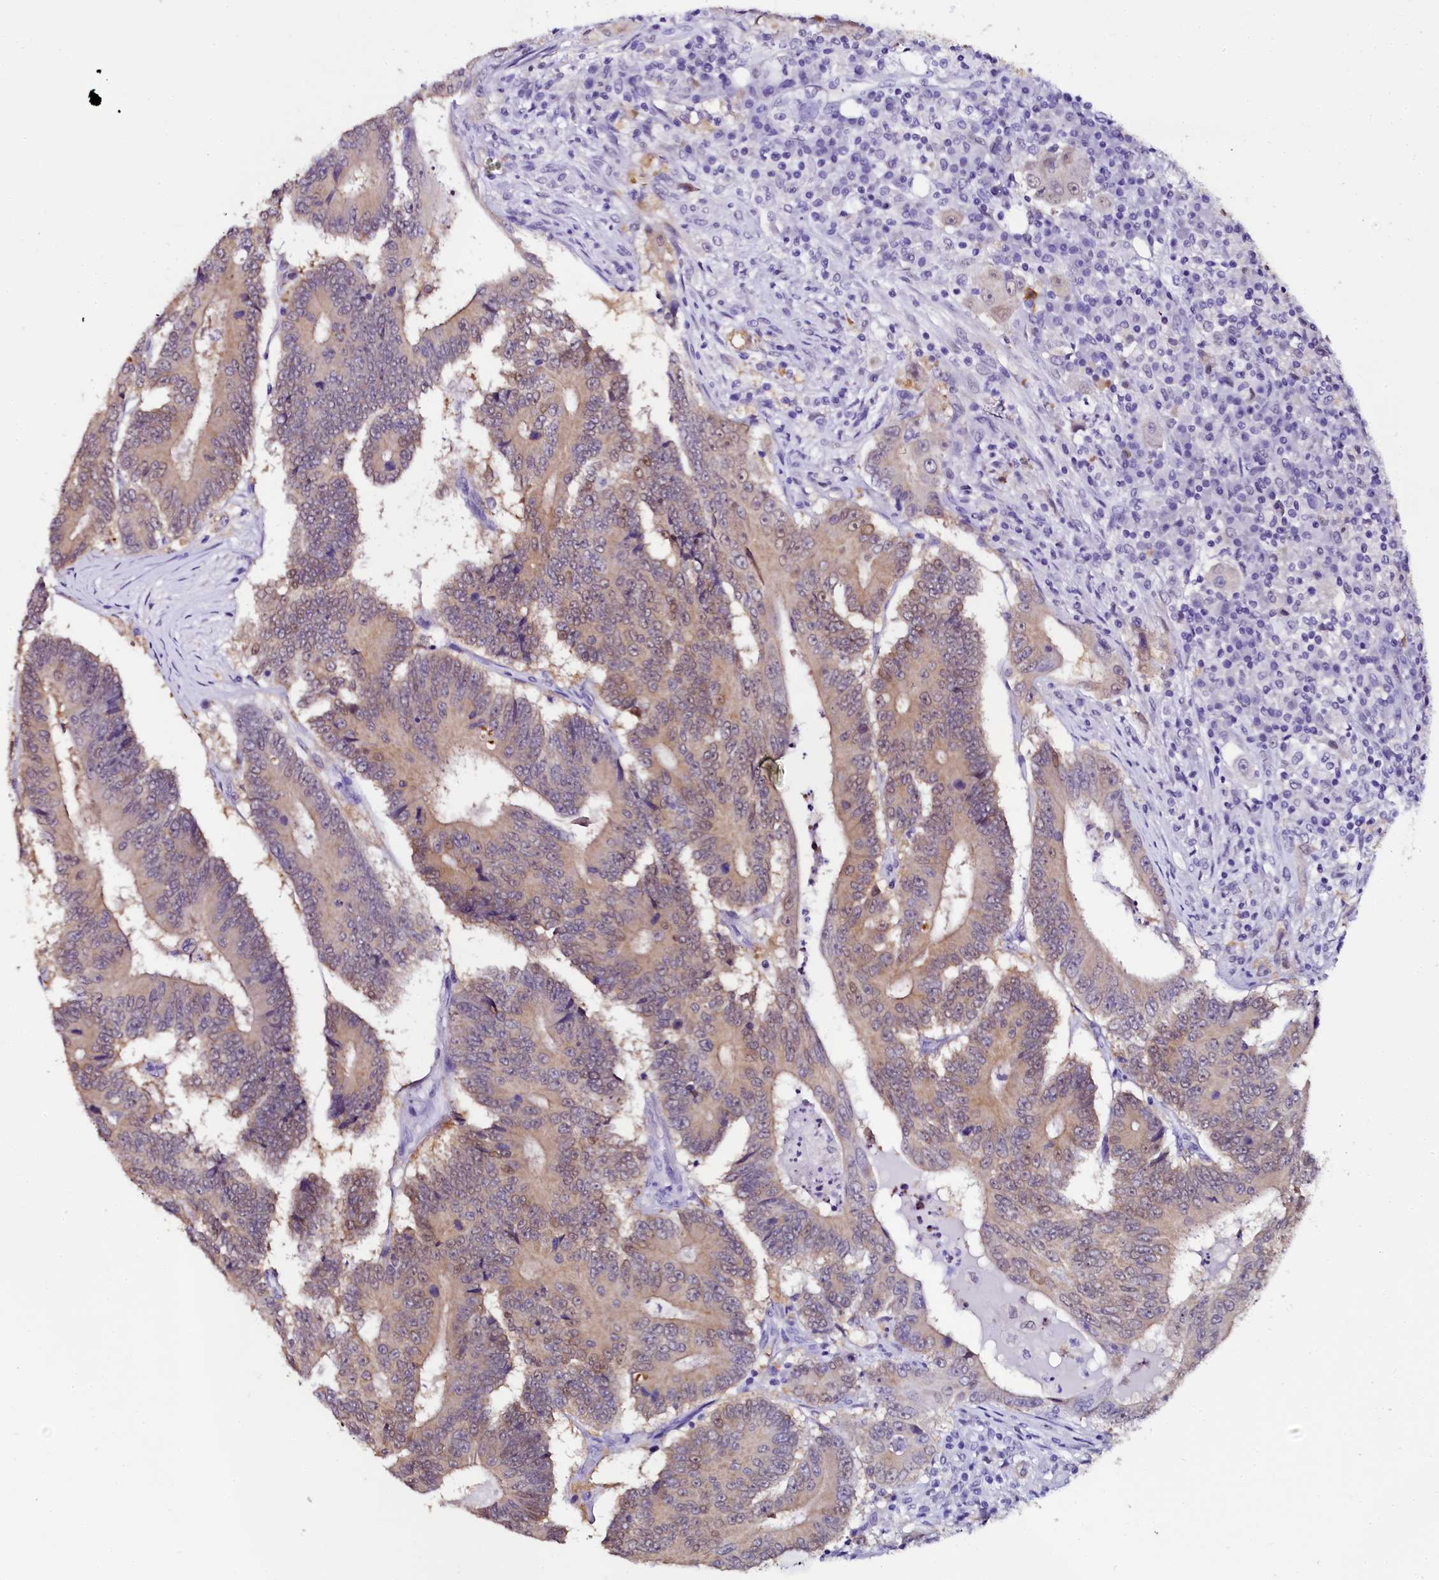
{"staining": {"intensity": "weak", "quantity": ">75%", "location": "cytoplasmic/membranous,nuclear"}, "tissue": "colorectal cancer", "cell_type": "Tumor cells", "image_type": "cancer", "snomed": [{"axis": "morphology", "description": "Adenocarcinoma, NOS"}, {"axis": "topography", "description": "Colon"}], "caption": "Protein staining reveals weak cytoplasmic/membranous and nuclear staining in approximately >75% of tumor cells in colorectal adenocarcinoma.", "gene": "SORD", "patient": {"sex": "male", "age": 83}}